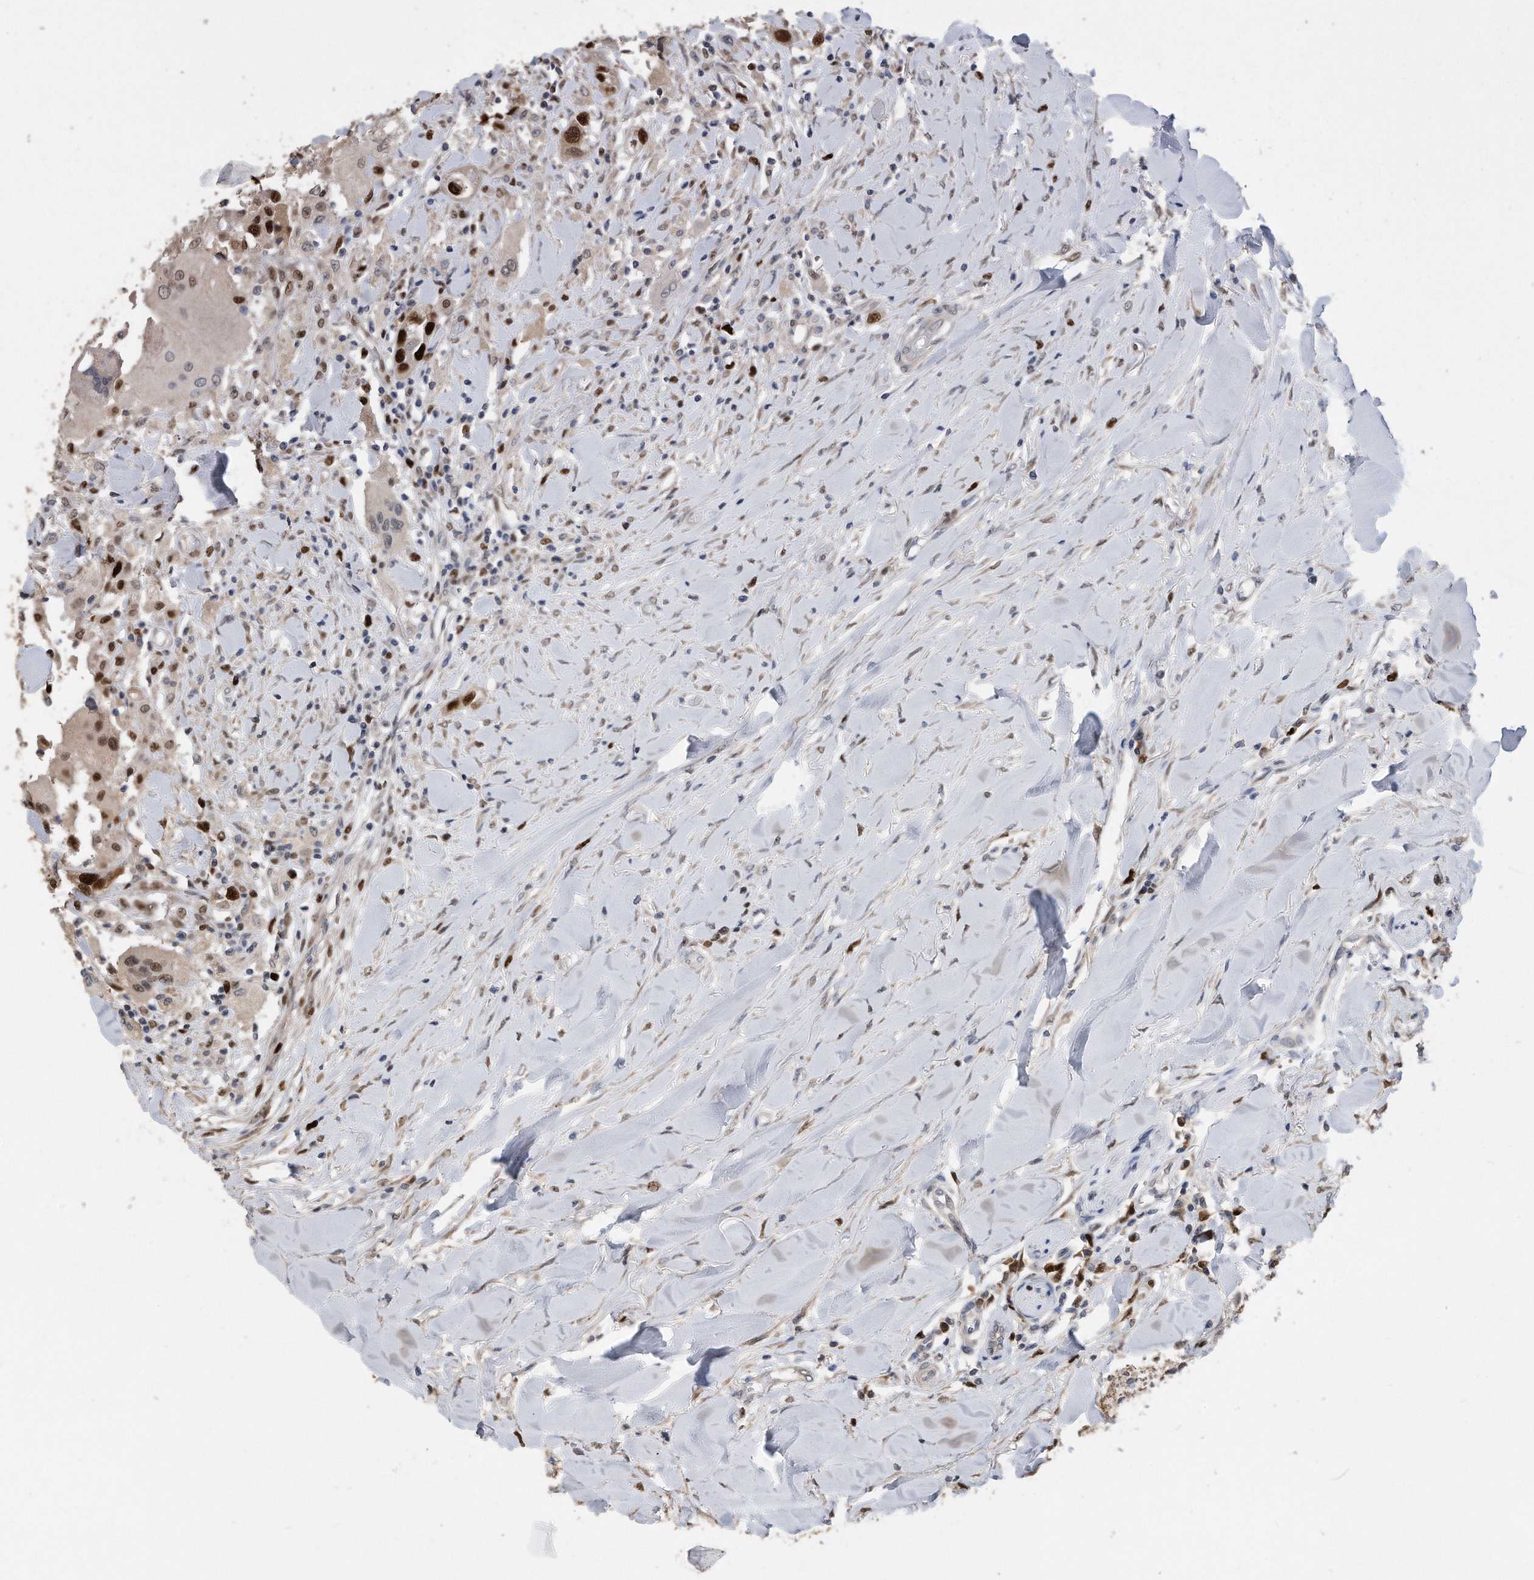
{"staining": {"intensity": "strong", "quantity": "25%-75%", "location": "nuclear"}, "tissue": "head and neck cancer", "cell_type": "Tumor cells", "image_type": "cancer", "snomed": [{"axis": "morphology", "description": "Normal tissue, NOS"}, {"axis": "morphology", "description": "Squamous cell carcinoma, NOS"}, {"axis": "topography", "description": "Skeletal muscle"}, {"axis": "topography", "description": "Head-Neck"}], "caption": "Immunohistochemistry image of neoplastic tissue: human head and neck cancer (squamous cell carcinoma) stained using immunohistochemistry reveals high levels of strong protein expression localized specifically in the nuclear of tumor cells, appearing as a nuclear brown color.", "gene": "PCNA", "patient": {"sex": "male", "age": 51}}